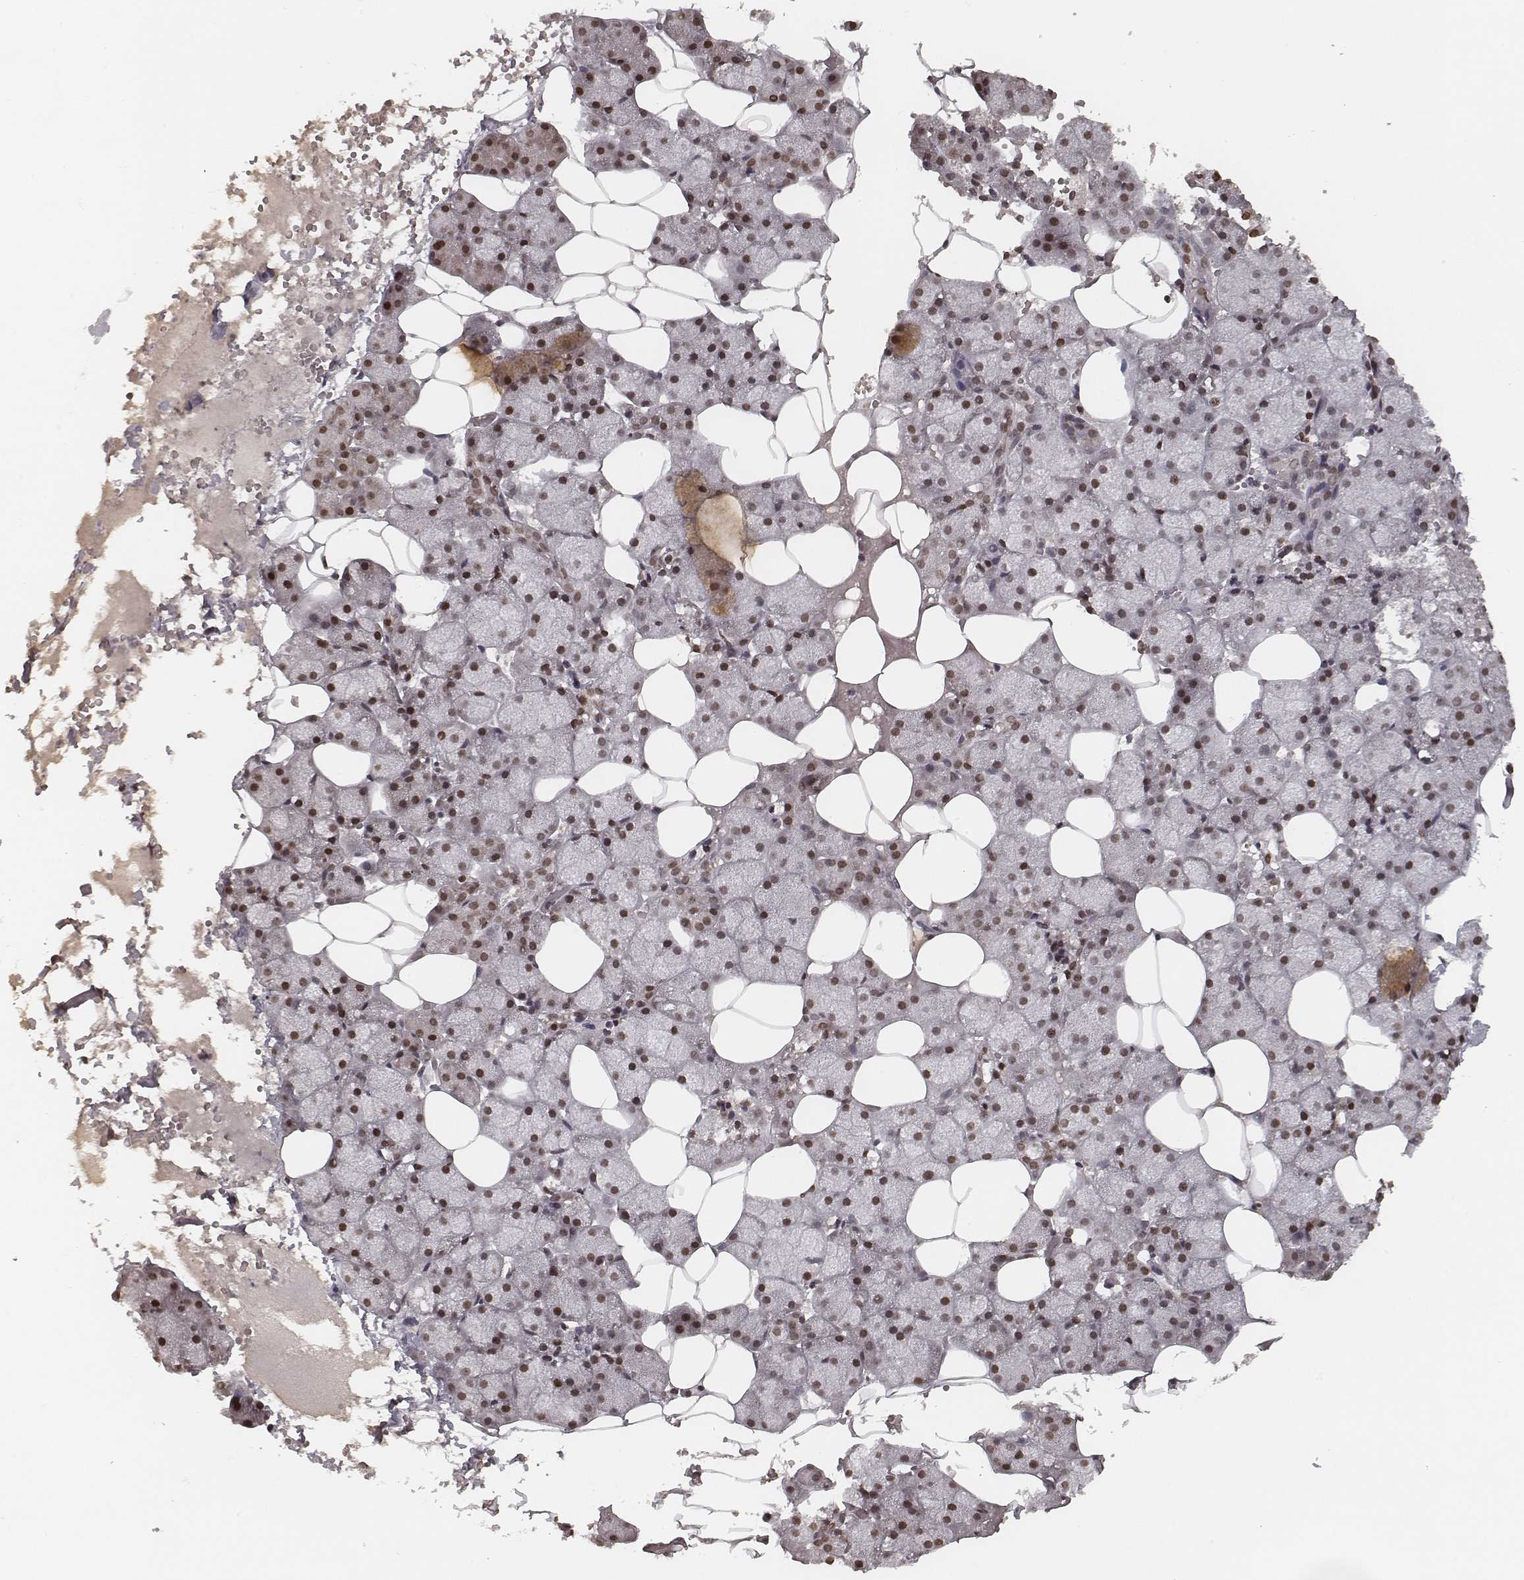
{"staining": {"intensity": "moderate", "quantity": ">75%", "location": "nuclear"}, "tissue": "salivary gland", "cell_type": "Glandular cells", "image_type": "normal", "snomed": [{"axis": "morphology", "description": "Normal tissue, NOS"}, {"axis": "topography", "description": "Salivary gland"}], "caption": "Immunohistochemical staining of benign salivary gland reveals medium levels of moderate nuclear expression in approximately >75% of glandular cells.", "gene": "HMGA2", "patient": {"sex": "male", "age": 38}}